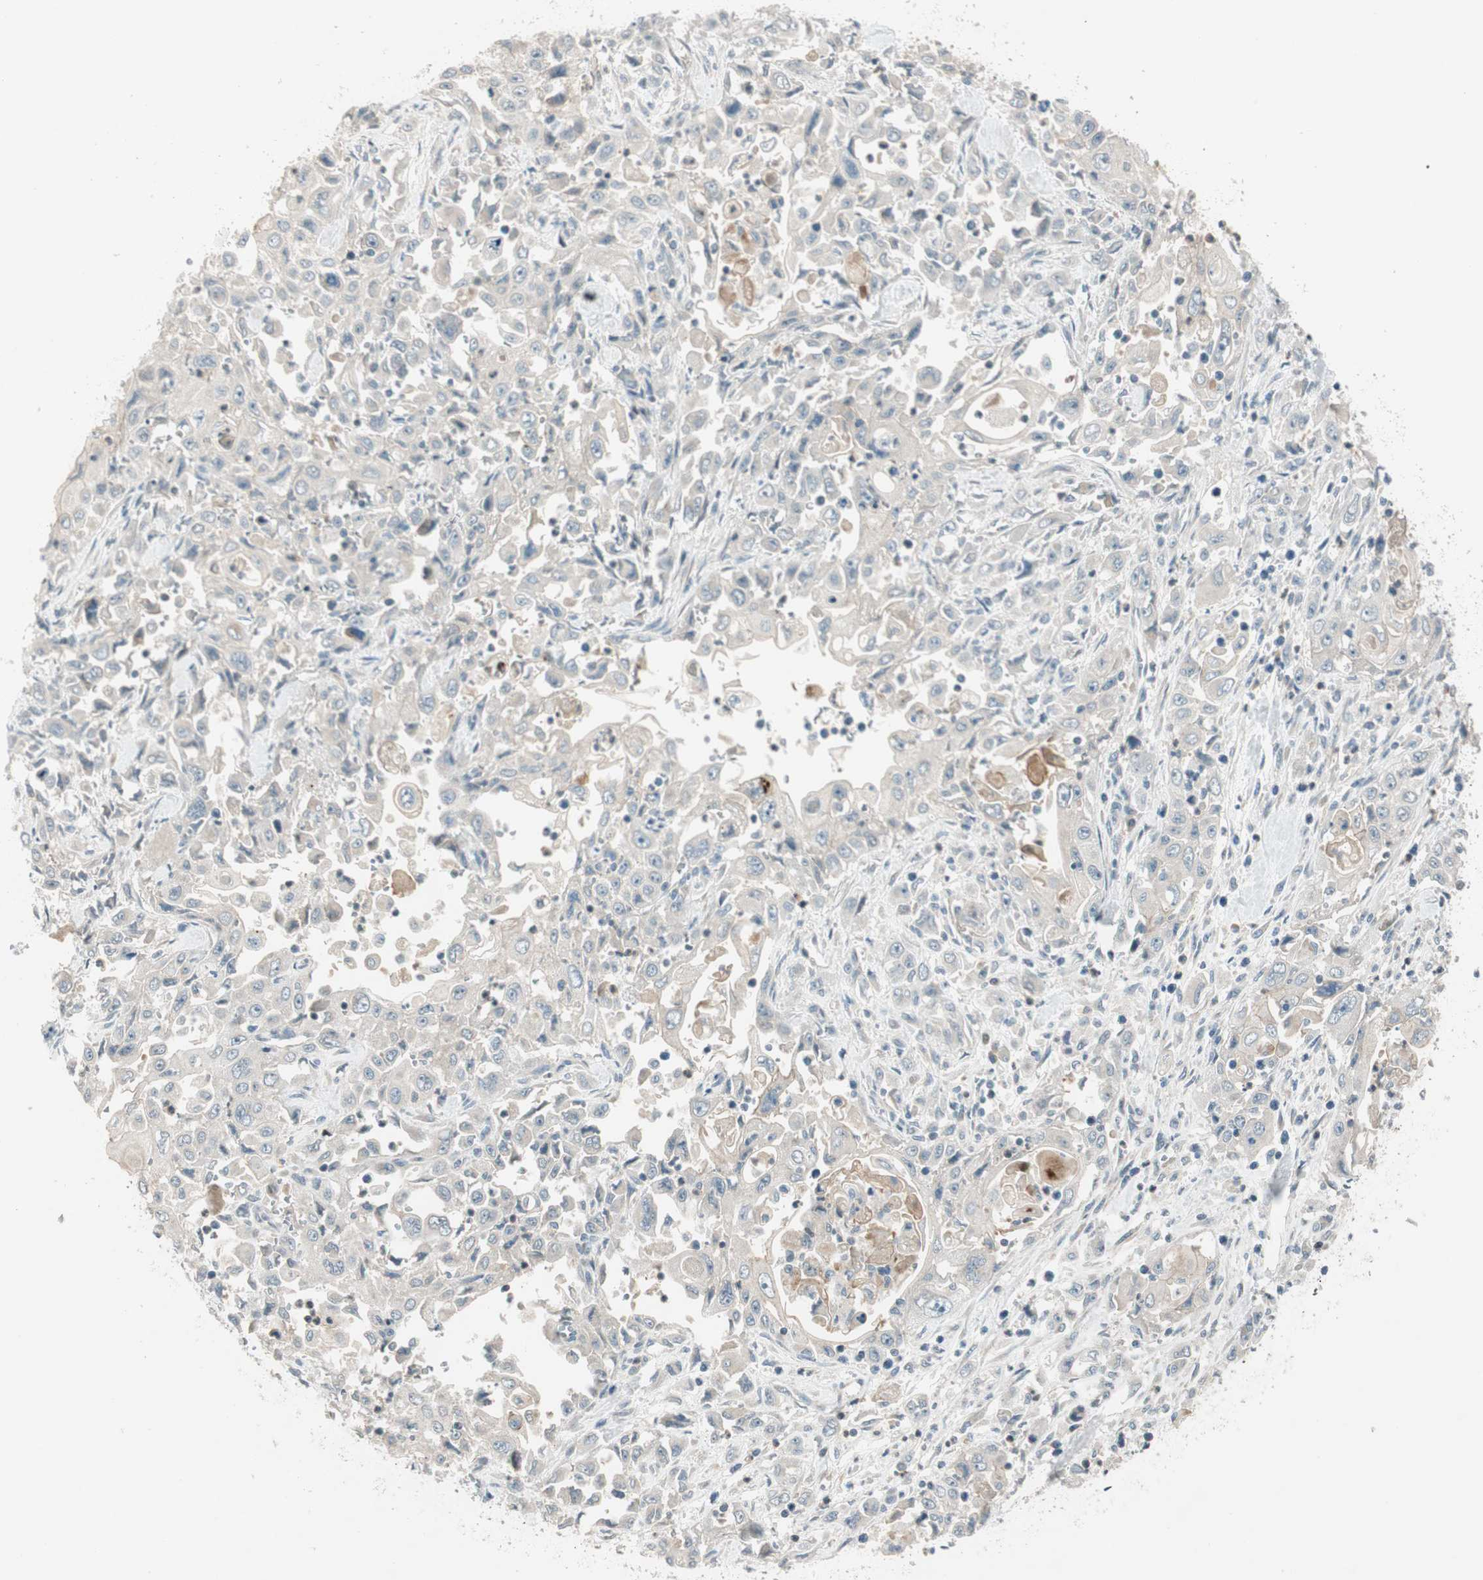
{"staining": {"intensity": "negative", "quantity": "none", "location": "none"}, "tissue": "pancreatic cancer", "cell_type": "Tumor cells", "image_type": "cancer", "snomed": [{"axis": "morphology", "description": "Adenocarcinoma, NOS"}, {"axis": "topography", "description": "Pancreas"}], "caption": "DAB immunohistochemical staining of pancreatic adenocarcinoma demonstrates no significant positivity in tumor cells. (DAB (3,3'-diaminobenzidine) IHC visualized using brightfield microscopy, high magnification).", "gene": "CGRRF1", "patient": {"sex": "male", "age": 70}}